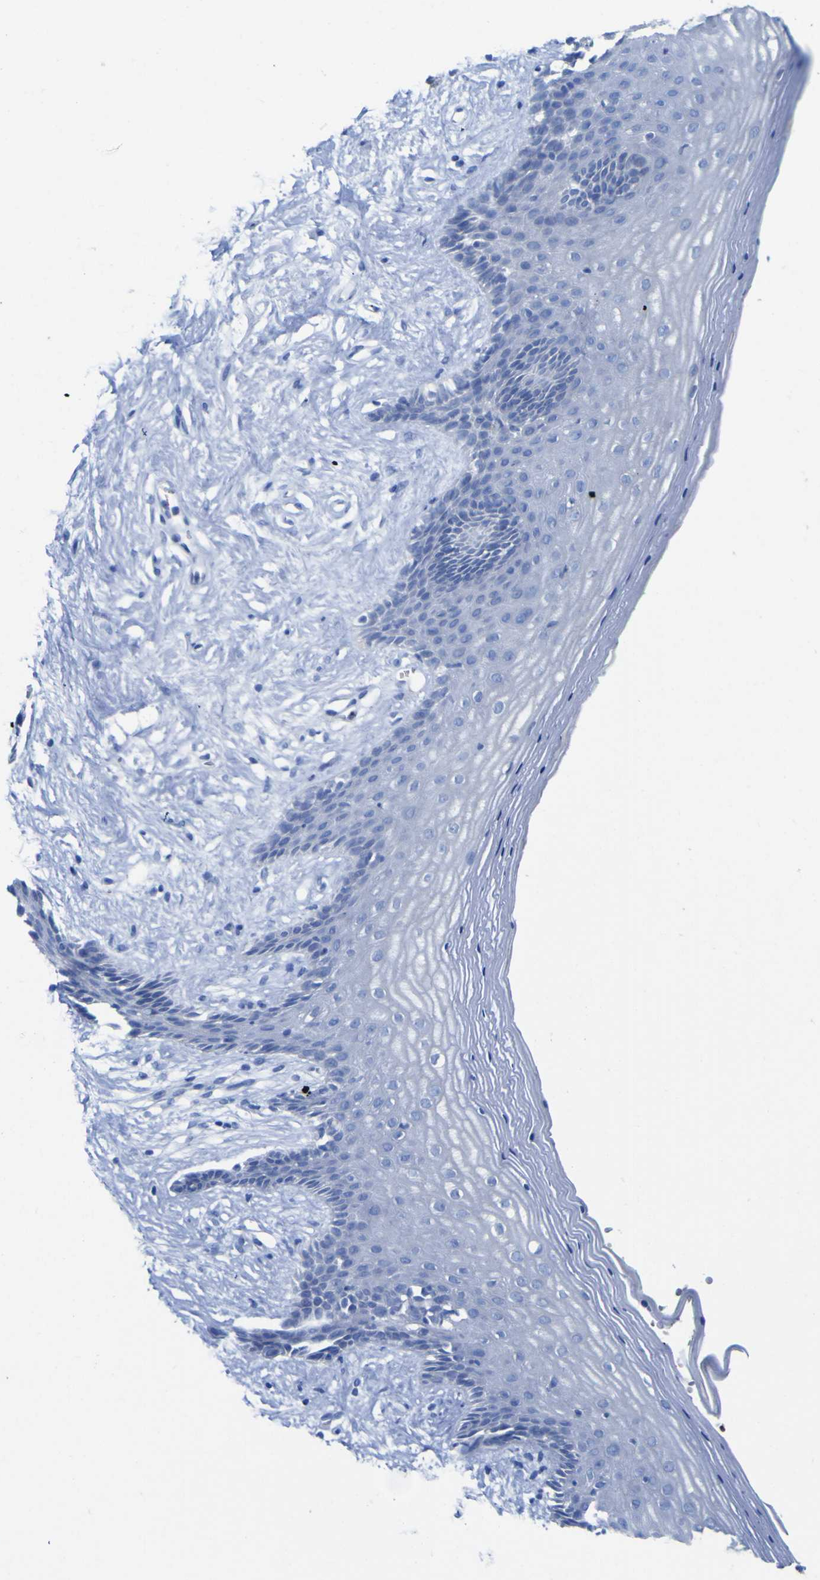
{"staining": {"intensity": "negative", "quantity": "none", "location": "none"}, "tissue": "vagina", "cell_type": "Squamous epithelial cells", "image_type": "normal", "snomed": [{"axis": "morphology", "description": "Normal tissue, NOS"}, {"axis": "topography", "description": "Vagina"}], "caption": "DAB (3,3'-diaminobenzidine) immunohistochemical staining of benign vagina shows no significant staining in squamous epithelial cells. Nuclei are stained in blue.", "gene": "GCM1", "patient": {"sex": "female", "age": 44}}